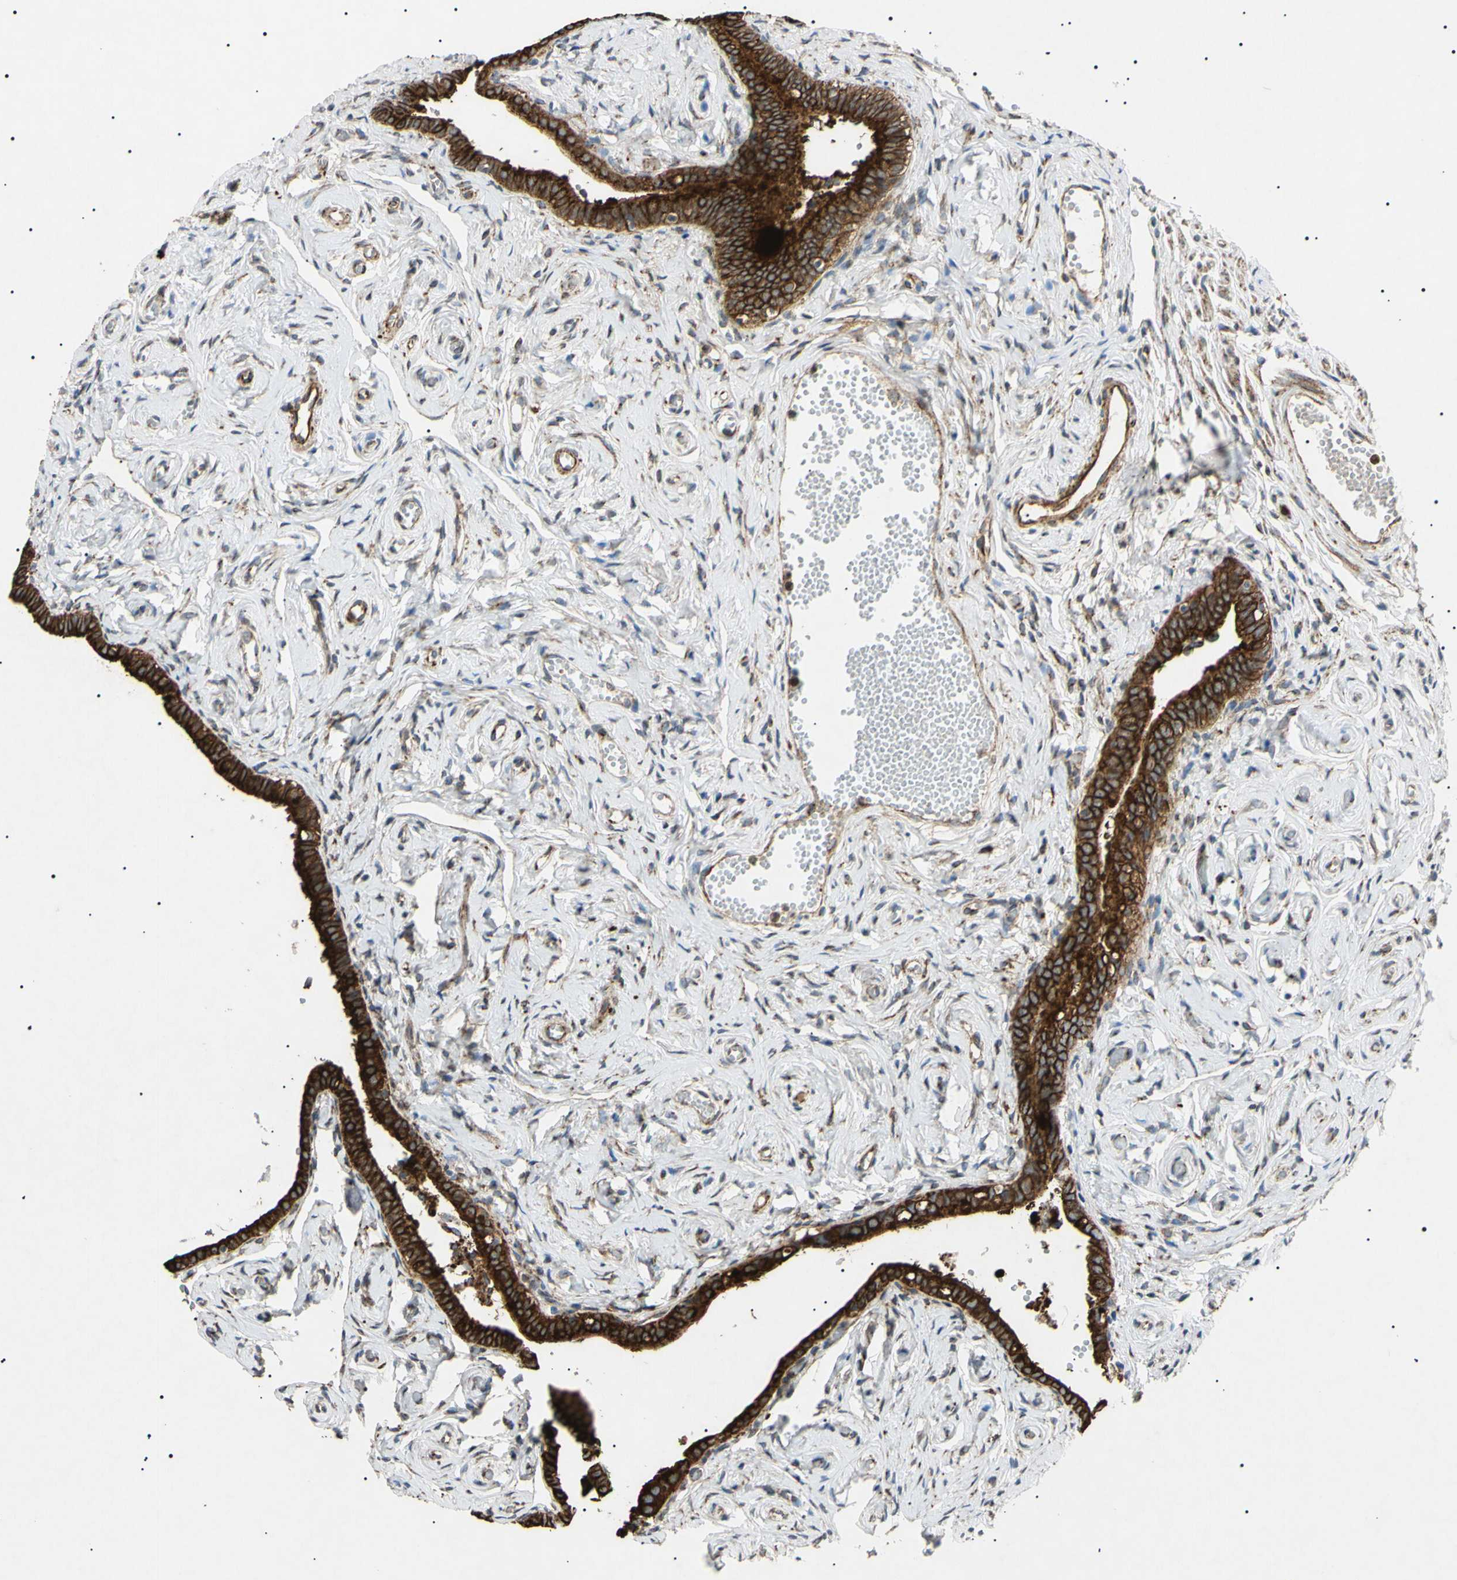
{"staining": {"intensity": "strong", "quantity": ">75%", "location": "cytoplasmic/membranous,nuclear"}, "tissue": "fallopian tube", "cell_type": "Glandular cells", "image_type": "normal", "snomed": [{"axis": "morphology", "description": "Normal tissue, NOS"}, {"axis": "topography", "description": "Fallopian tube"}], "caption": "IHC photomicrograph of unremarkable fallopian tube: fallopian tube stained using immunohistochemistry demonstrates high levels of strong protein expression localized specifically in the cytoplasmic/membranous,nuclear of glandular cells, appearing as a cytoplasmic/membranous,nuclear brown color.", "gene": "TUBB4A", "patient": {"sex": "female", "age": 71}}